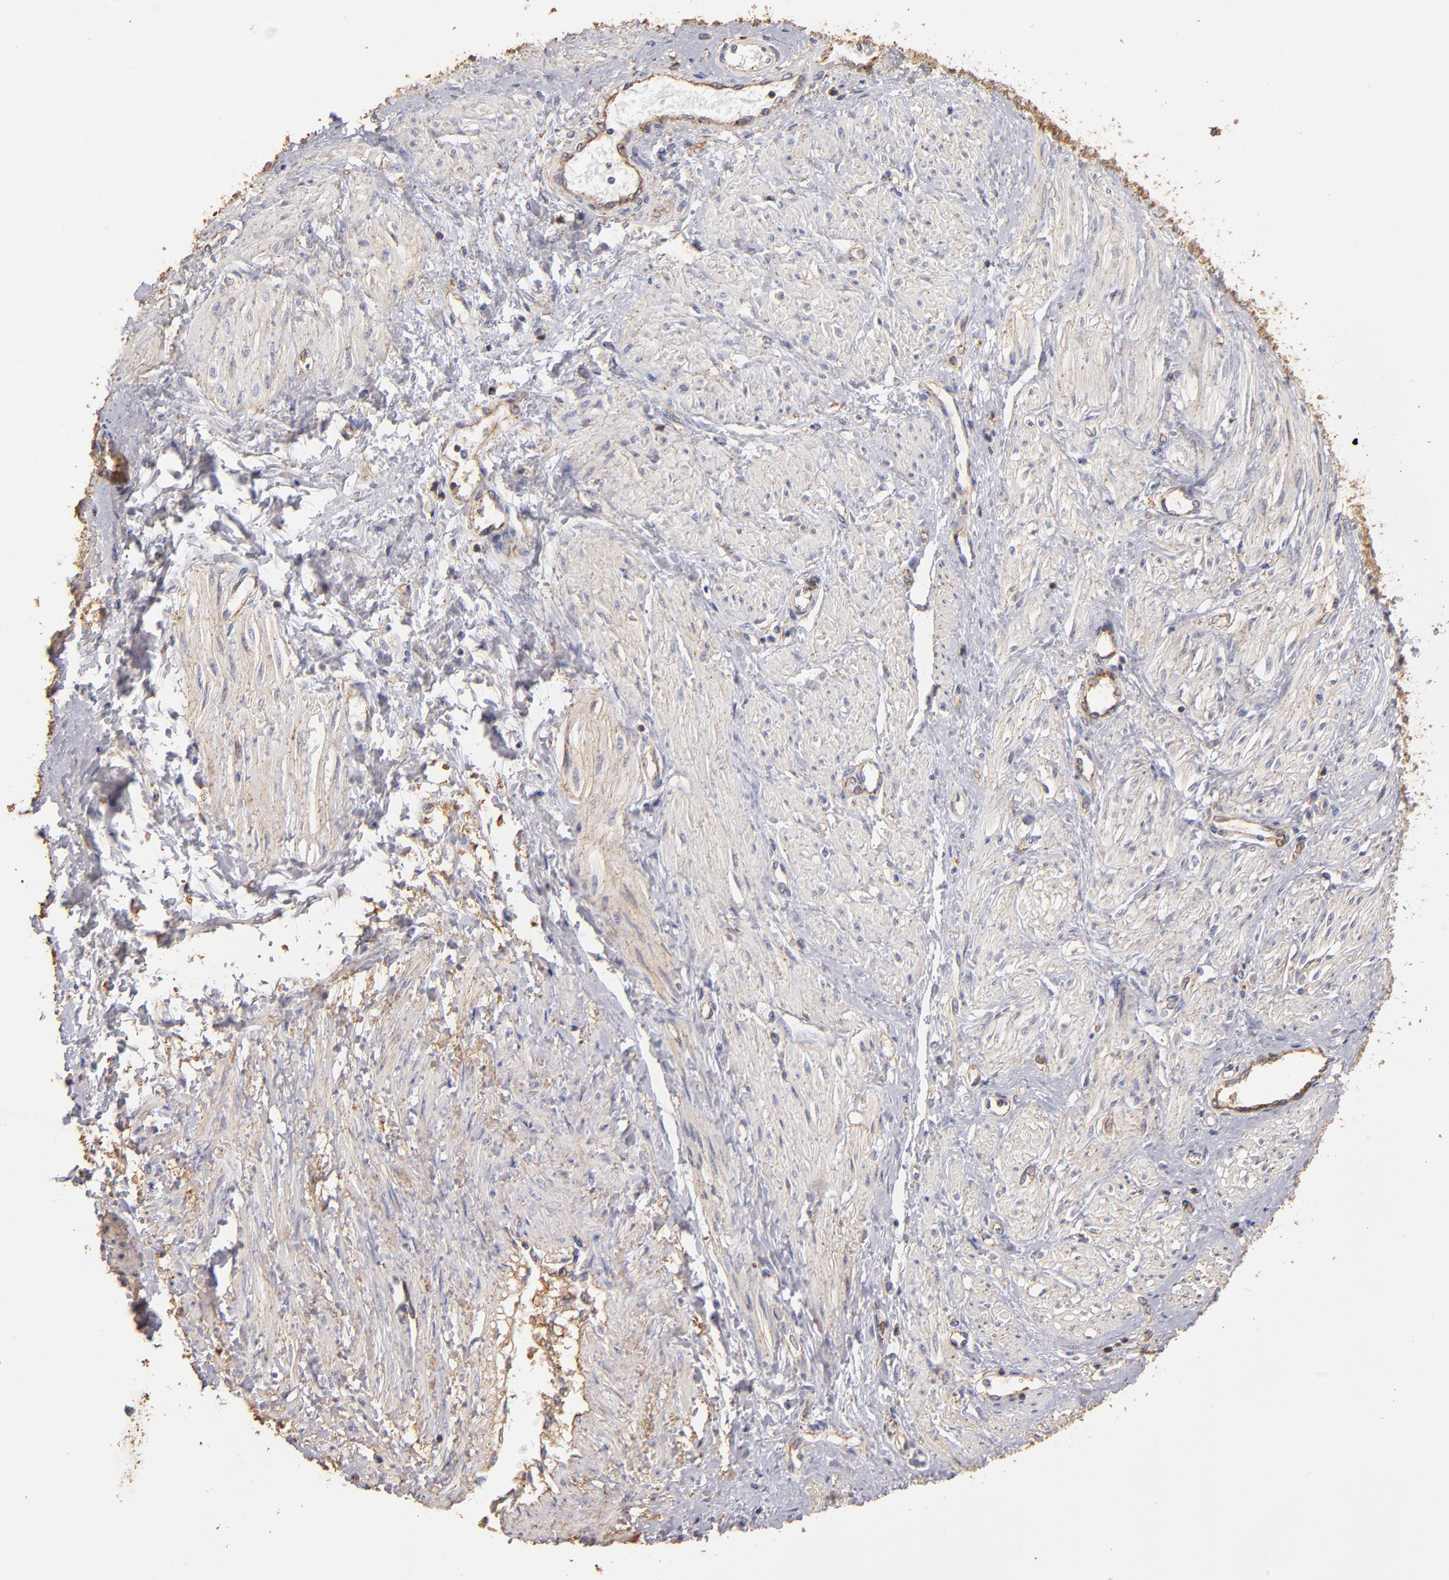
{"staining": {"intensity": "negative", "quantity": "none", "location": "none"}, "tissue": "smooth muscle", "cell_type": "Smooth muscle cells", "image_type": "normal", "snomed": [{"axis": "morphology", "description": "Normal tissue, NOS"}, {"axis": "topography", "description": "Smooth muscle"}, {"axis": "topography", "description": "Uterus"}], "caption": "The histopathology image demonstrates no staining of smooth muscle cells in normal smooth muscle.", "gene": "ABCB1", "patient": {"sex": "female", "age": 39}}